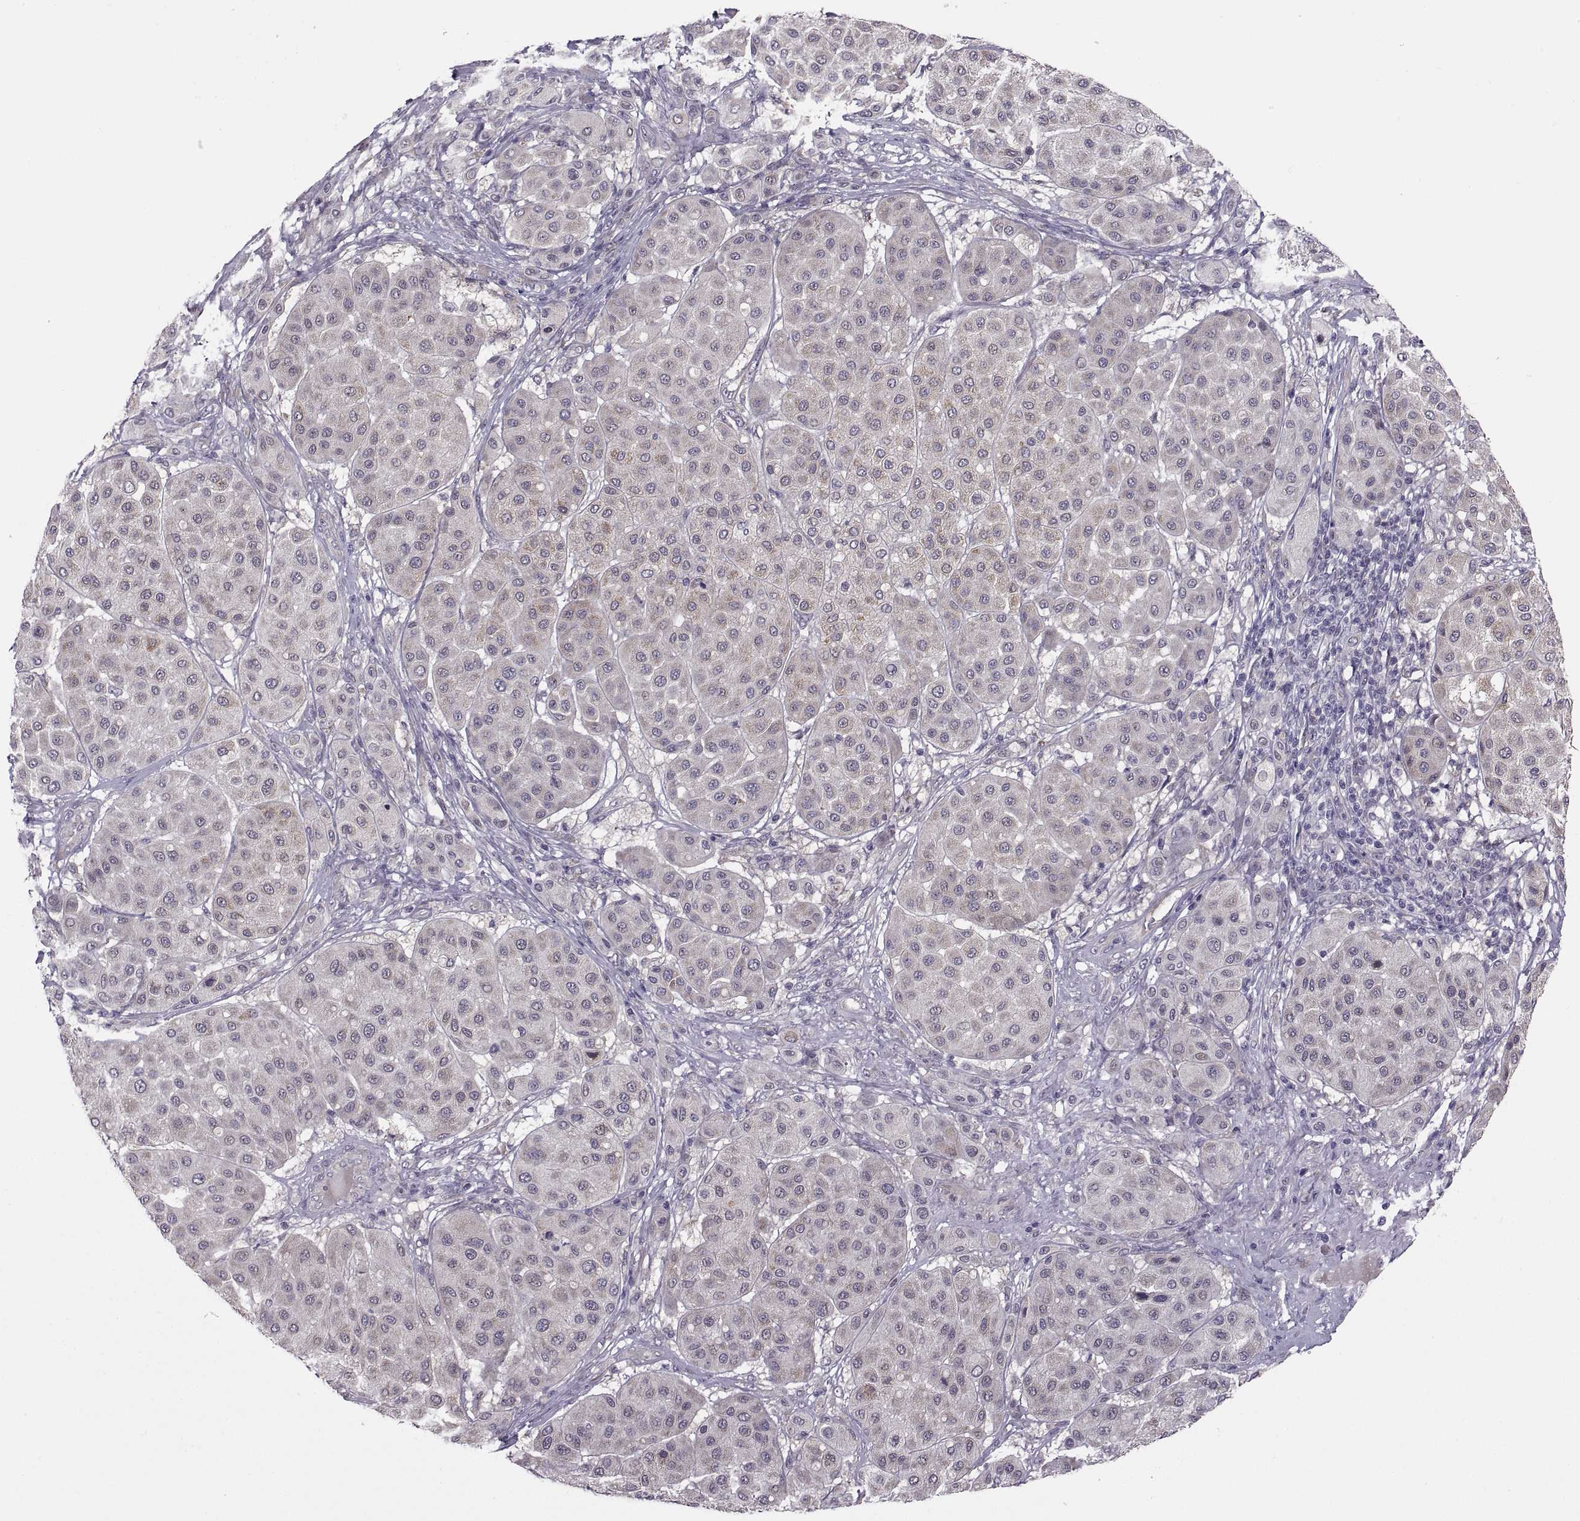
{"staining": {"intensity": "weak", "quantity": "25%-75%", "location": "cytoplasmic/membranous"}, "tissue": "melanoma", "cell_type": "Tumor cells", "image_type": "cancer", "snomed": [{"axis": "morphology", "description": "Malignant melanoma, Metastatic site"}, {"axis": "topography", "description": "Smooth muscle"}], "caption": "Protein positivity by IHC reveals weak cytoplasmic/membranous staining in approximately 25%-75% of tumor cells in melanoma.", "gene": "ACSBG2", "patient": {"sex": "male", "age": 41}}